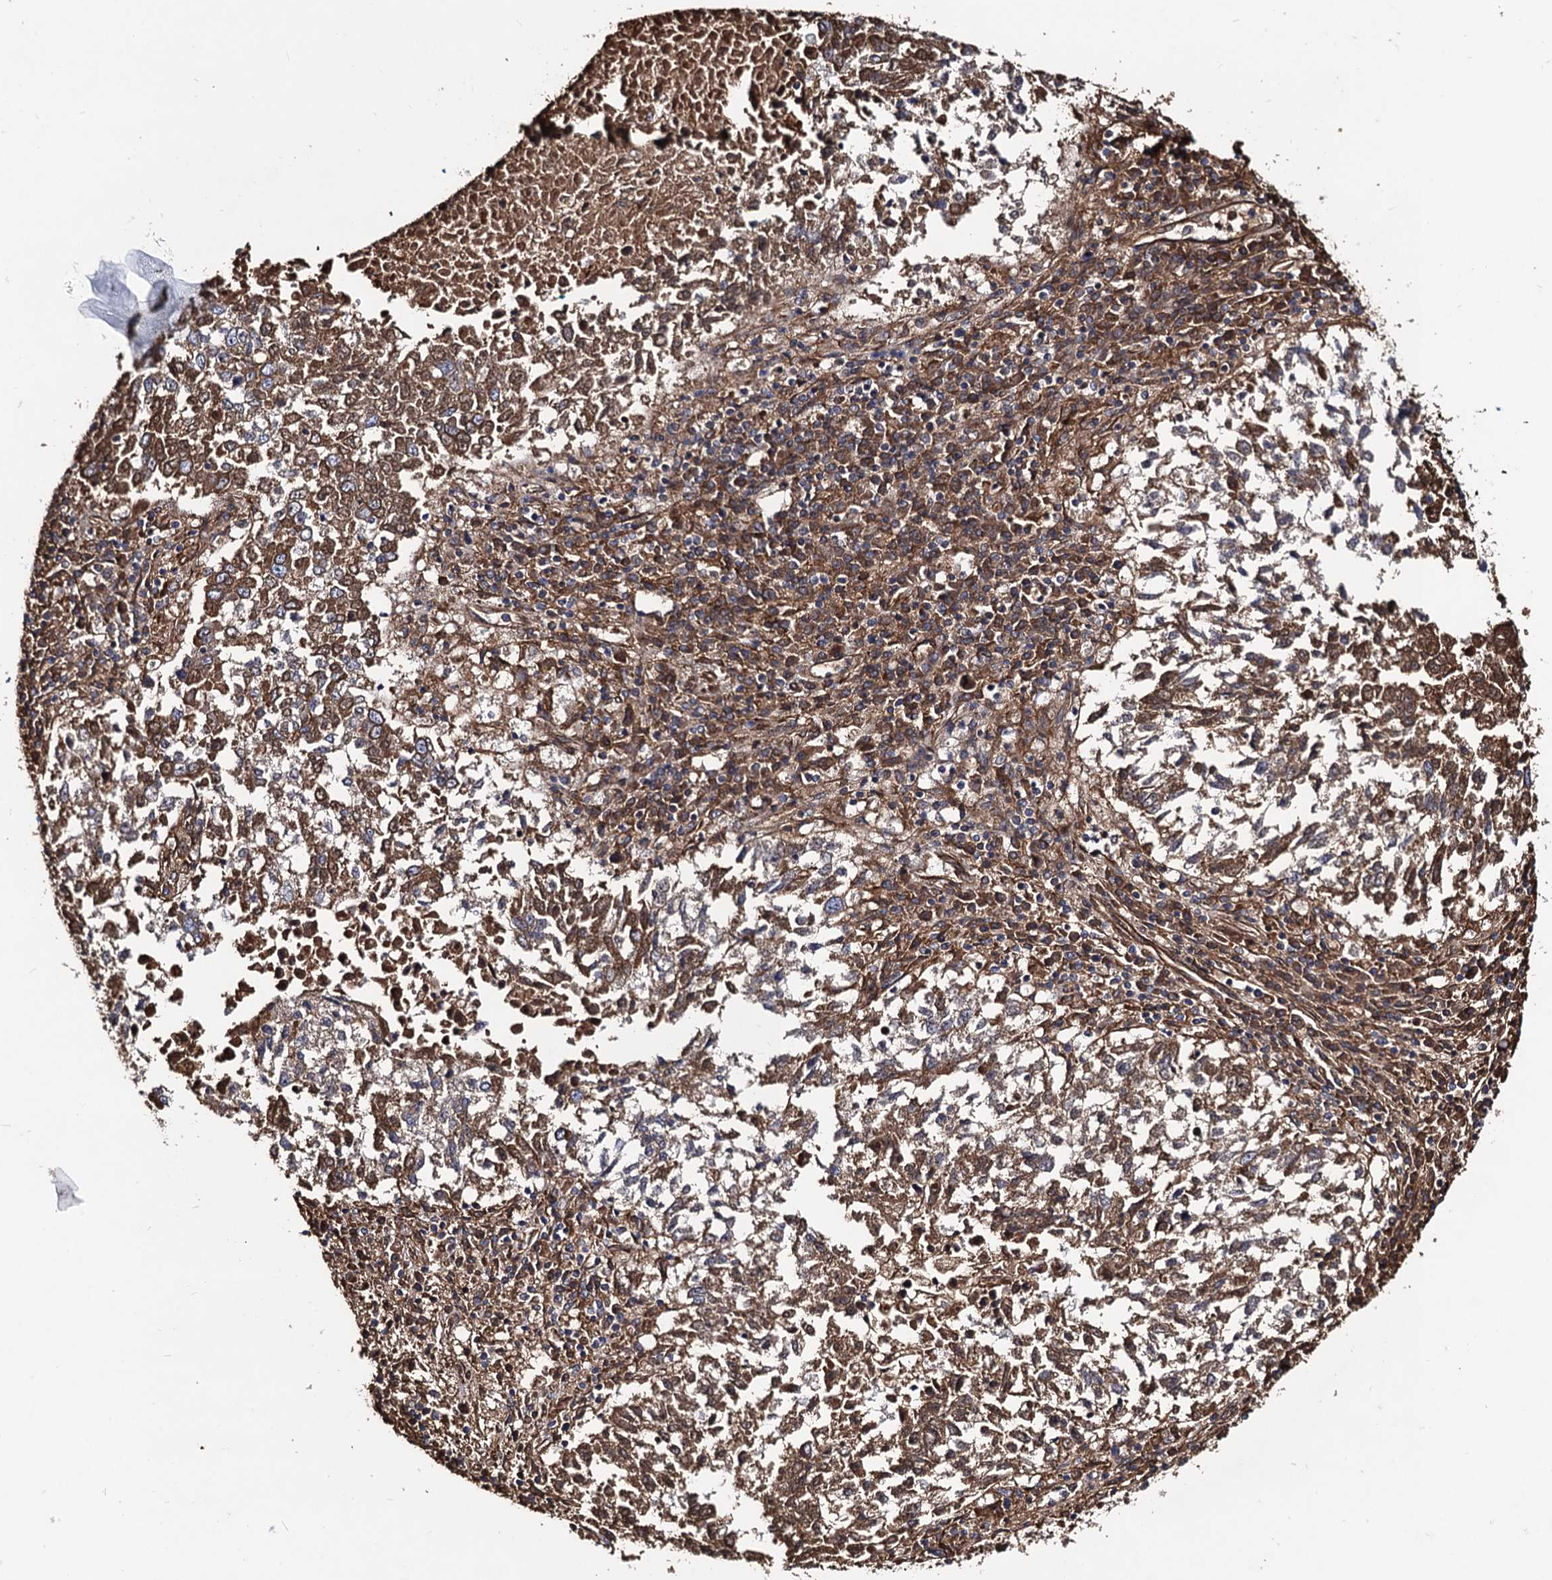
{"staining": {"intensity": "moderate", "quantity": ">75%", "location": "cytoplasmic/membranous"}, "tissue": "lung cancer", "cell_type": "Tumor cells", "image_type": "cancer", "snomed": [{"axis": "morphology", "description": "Squamous cell carcinoma, NOS"}, {"axis": "topography", "description": "Lung"}], "caption": "Squamous cell carcinoma (lung) stained with a protein marker displays moderate staining in tumor cells.", "gene": "CIP2A", "patient": {"sex": "male", "age": 73}}